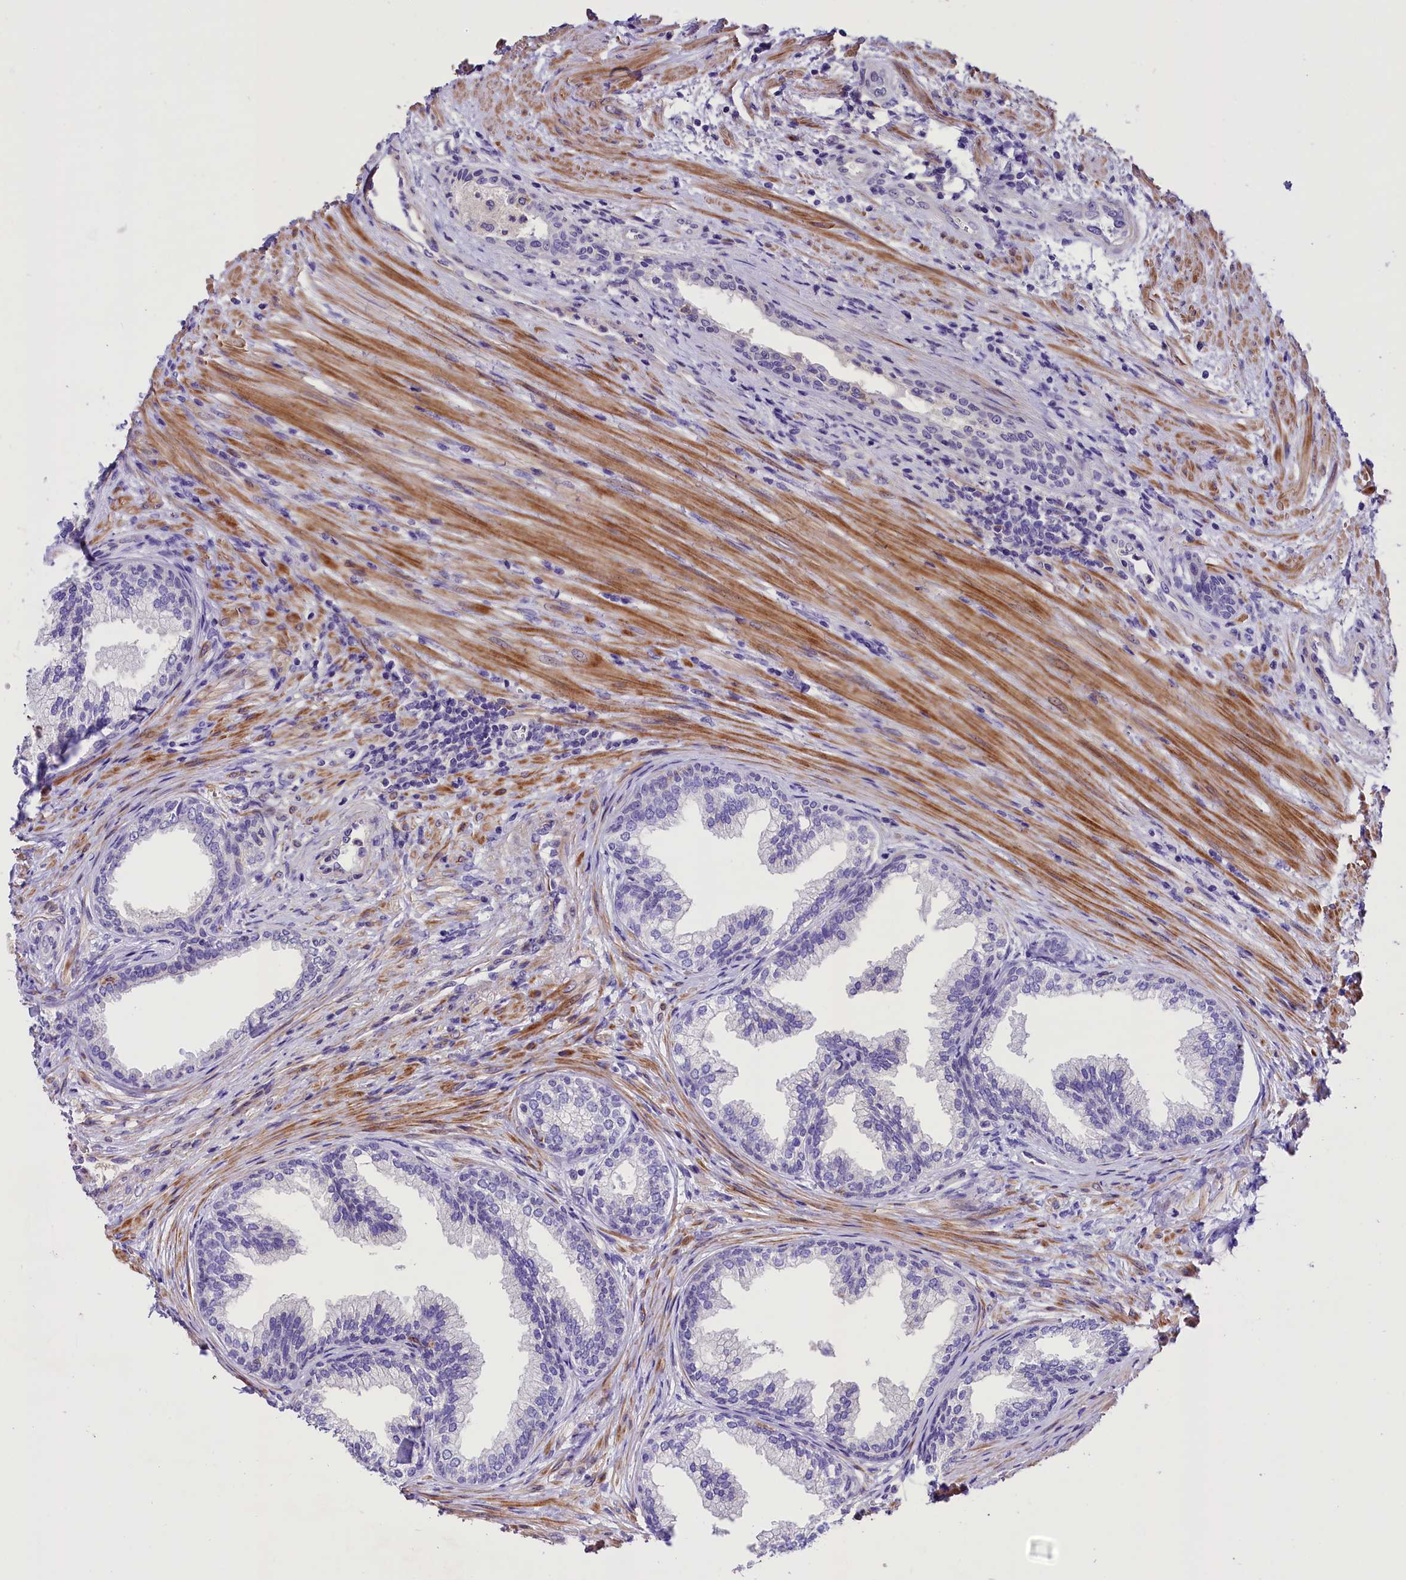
{"staining": {"intensity": "negative", "quantity": "none", "location": "none"}, "tissue": "prostate", "cell_type": "Glandular cells", "image_type": "normal", "snomed": [{"axis": "morphology", "description": "Normal tissue, NOS"}, {"axis": "topography", "description": "Prostate"}], "caption": "Immunohistochemical staining of normal human prostate displays no significant positivity in glandular cells.", "gene": "MEX3B", "patient": {"sex": "male", "age": 76}}